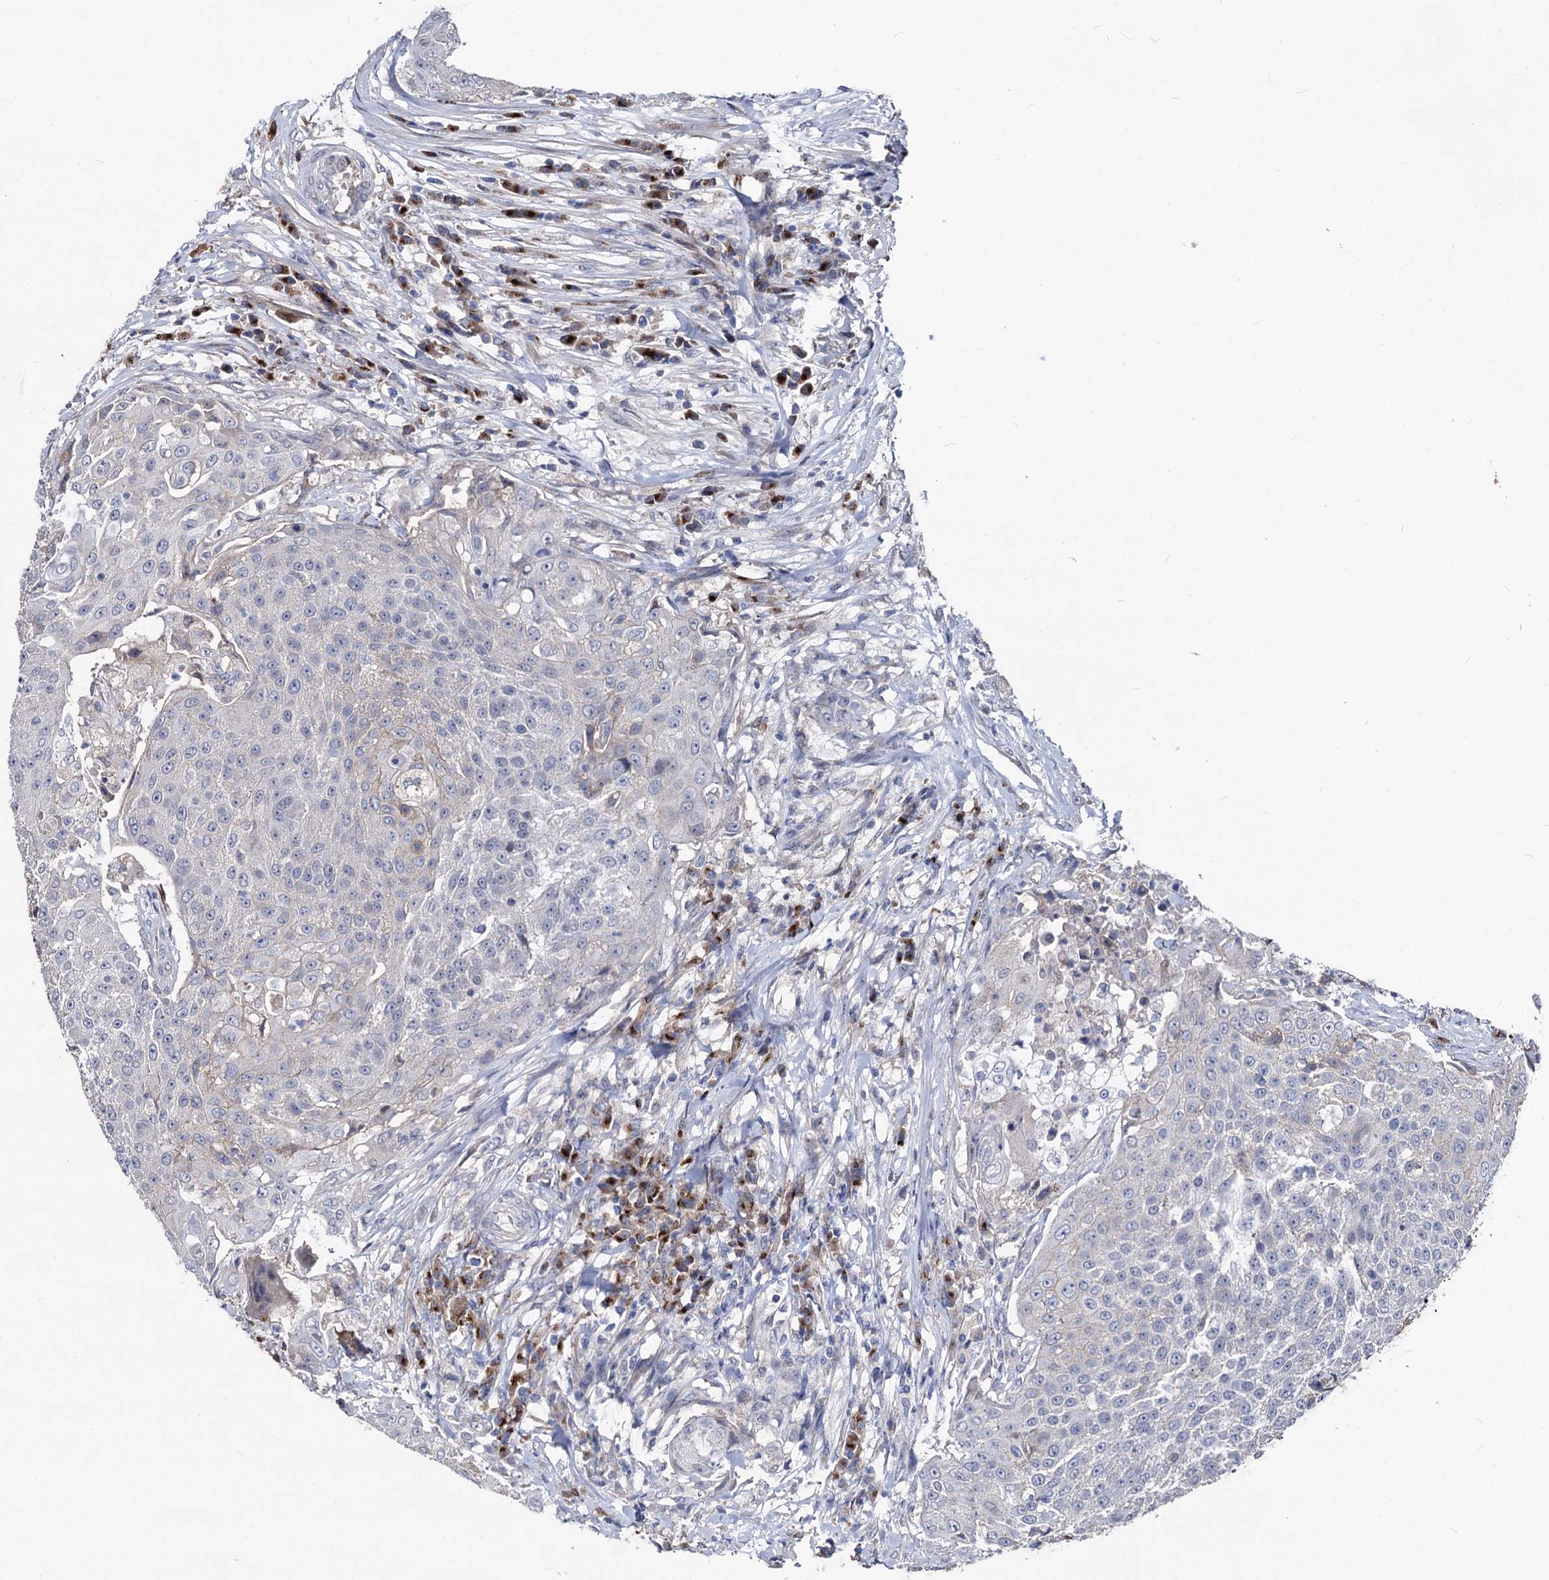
{"staining": {"intensity": "negative", "quantity": "none", "location": "none"}, "tissue": "urothelial cancer", "cell_type": "Tumor cells", "image_type": "cancer", "snomed": [{"axis": "morphology", "description": "Urothelial carcinoma, High grade"}, {"axis": "topography", "description": "Urinary bladder"}], "caption": "The IHC micrograph has no significant staining in tumor cells of urothelial cancer tissue. Nuclei are stained in blue.", "gene": "SMAGP", "patient": {"sex": "female", "age": 63}}